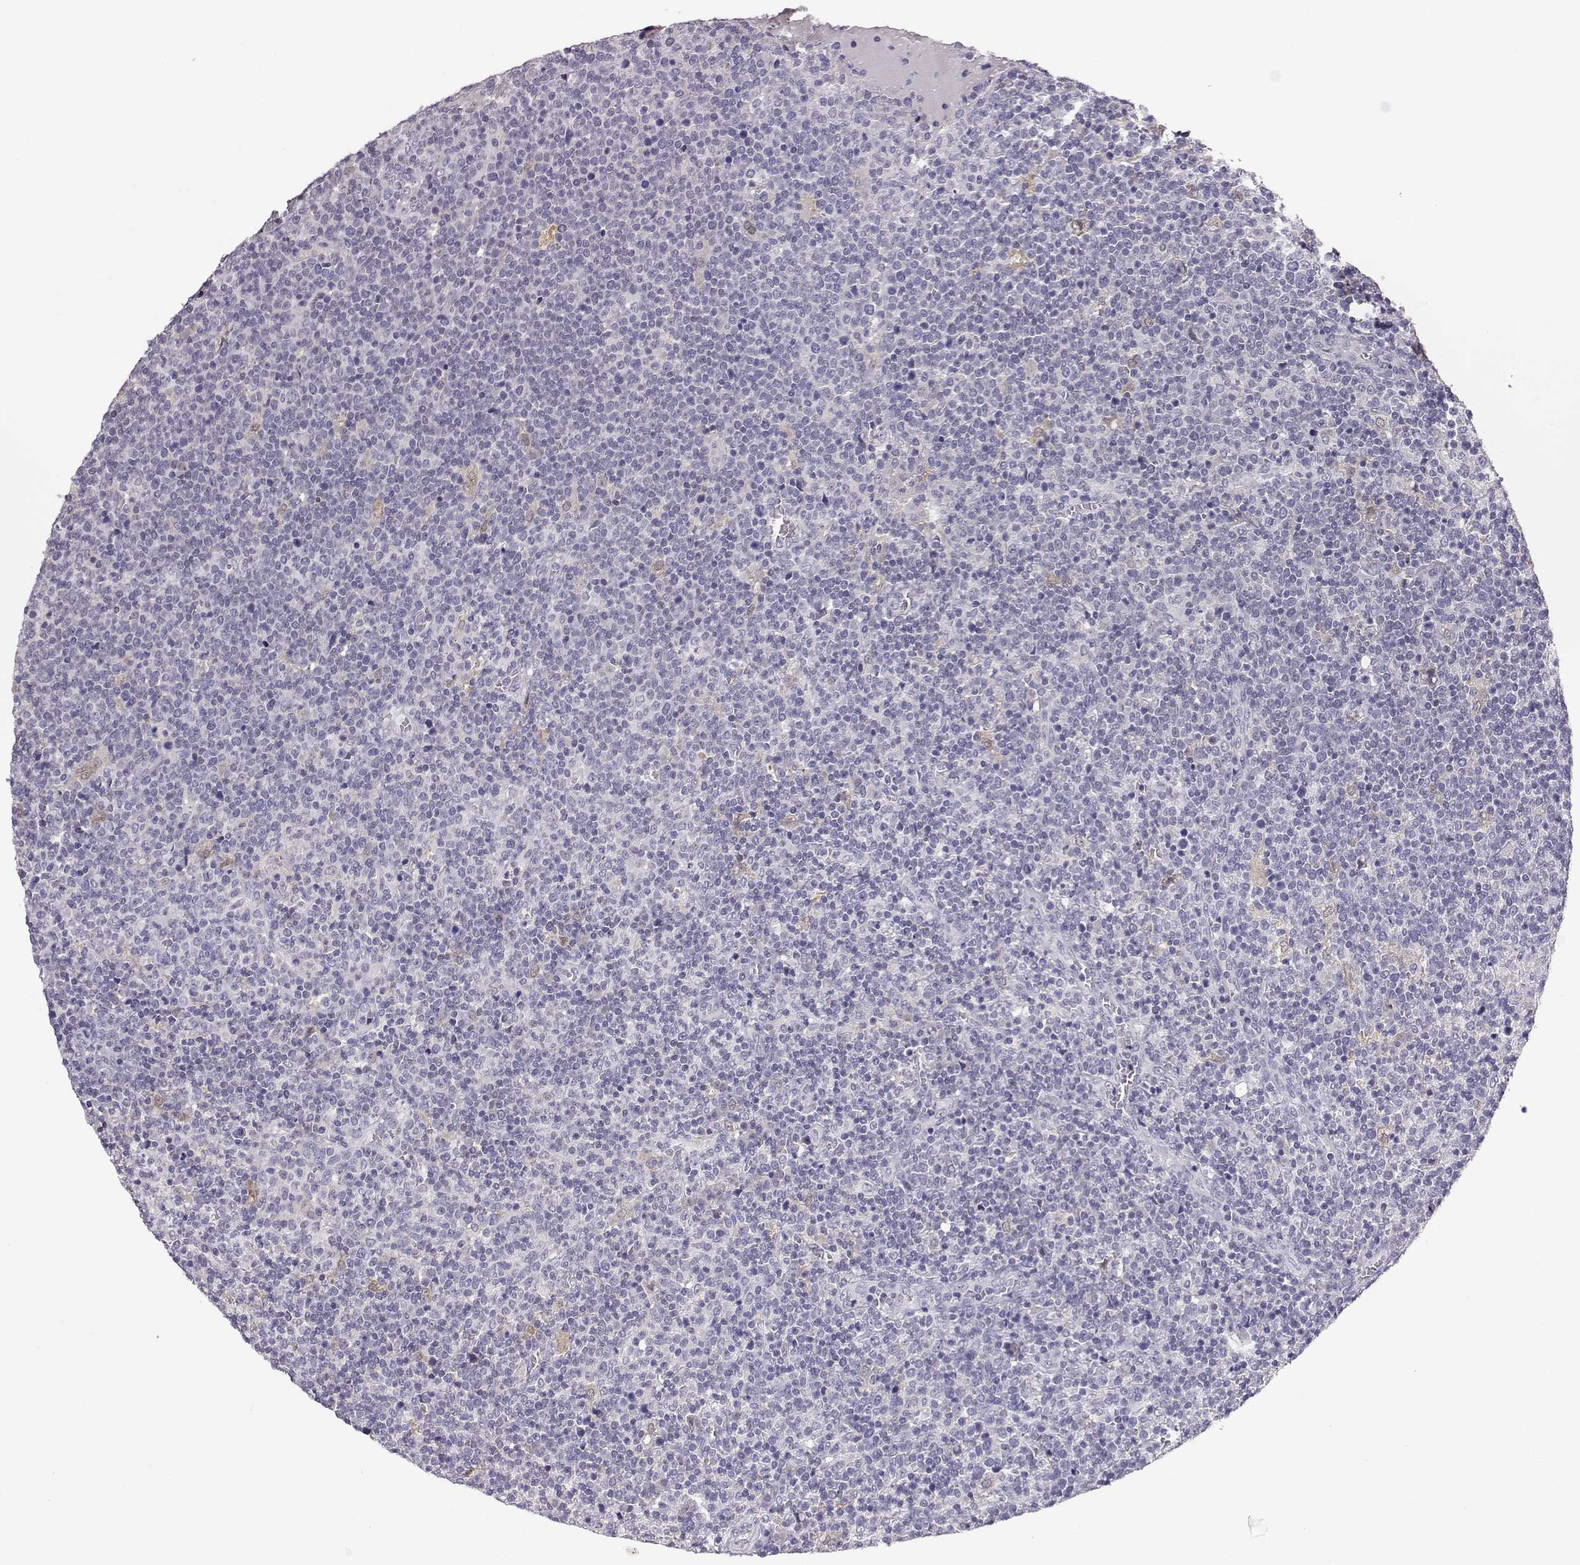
{"staining": {"intensity": "negative", "quantity": "none", "location": "none"}, "tissue": "lymphoma", "cell_type": "Tumor cells", "image_type": "cancer", "snomed": [{"axis": "morphology", "description": "Malignant lymphoma, non-Hodgkin's type, High grade"}, {"axis": "topography", "description": "Lymph node"}], "caption": "There is no significant positivity in tumor cells of lymphoma.", "gene": "AKR1B1", "patient": {"sex": "male", "age": 61}}